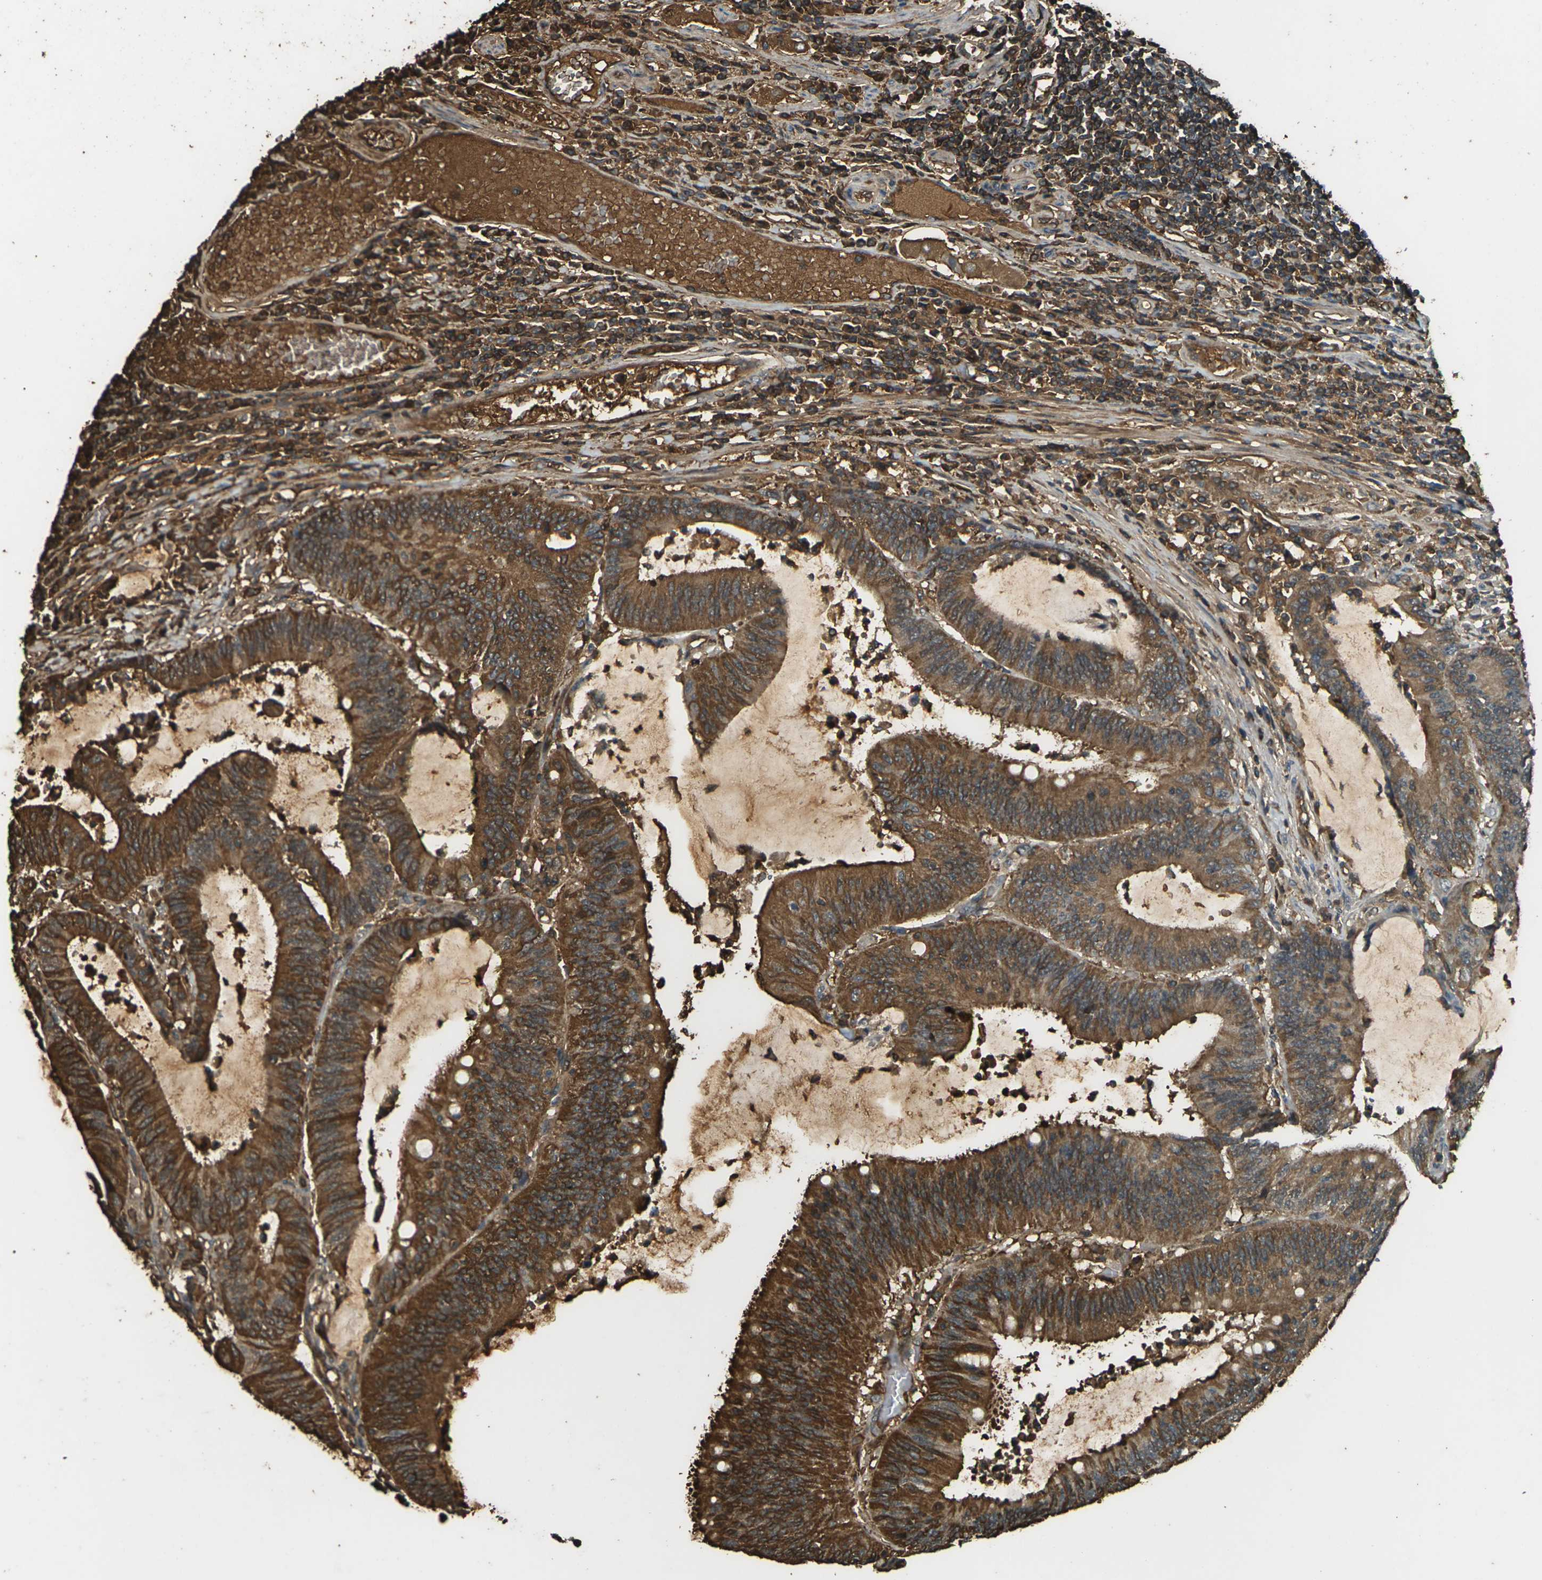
{"staining": {"intensity": "strong", "quantity": ">75%", "location": "cytoplasmic/membranous"}, "tissue": "colorectal cancer", "cell_type": "Tumor cells", "image_type": "cancer", "snomed": [{"axis": "morphology", "description": "Adenocarcinoma, NOS"}, {"axis": "topography", "description": "Rectum"}], "caption": "IHC of colorectal adenocarcinoma shows high levels of strong cytoplasmic/membranous expression in about >75% of tumor cells. (Stains: DAB in brown, nuclei in blue, Microscopy: brightfield microscopy at high magnification).", "gene": "CYP1B1", "patient": {"sex": "female", "age": 66}}